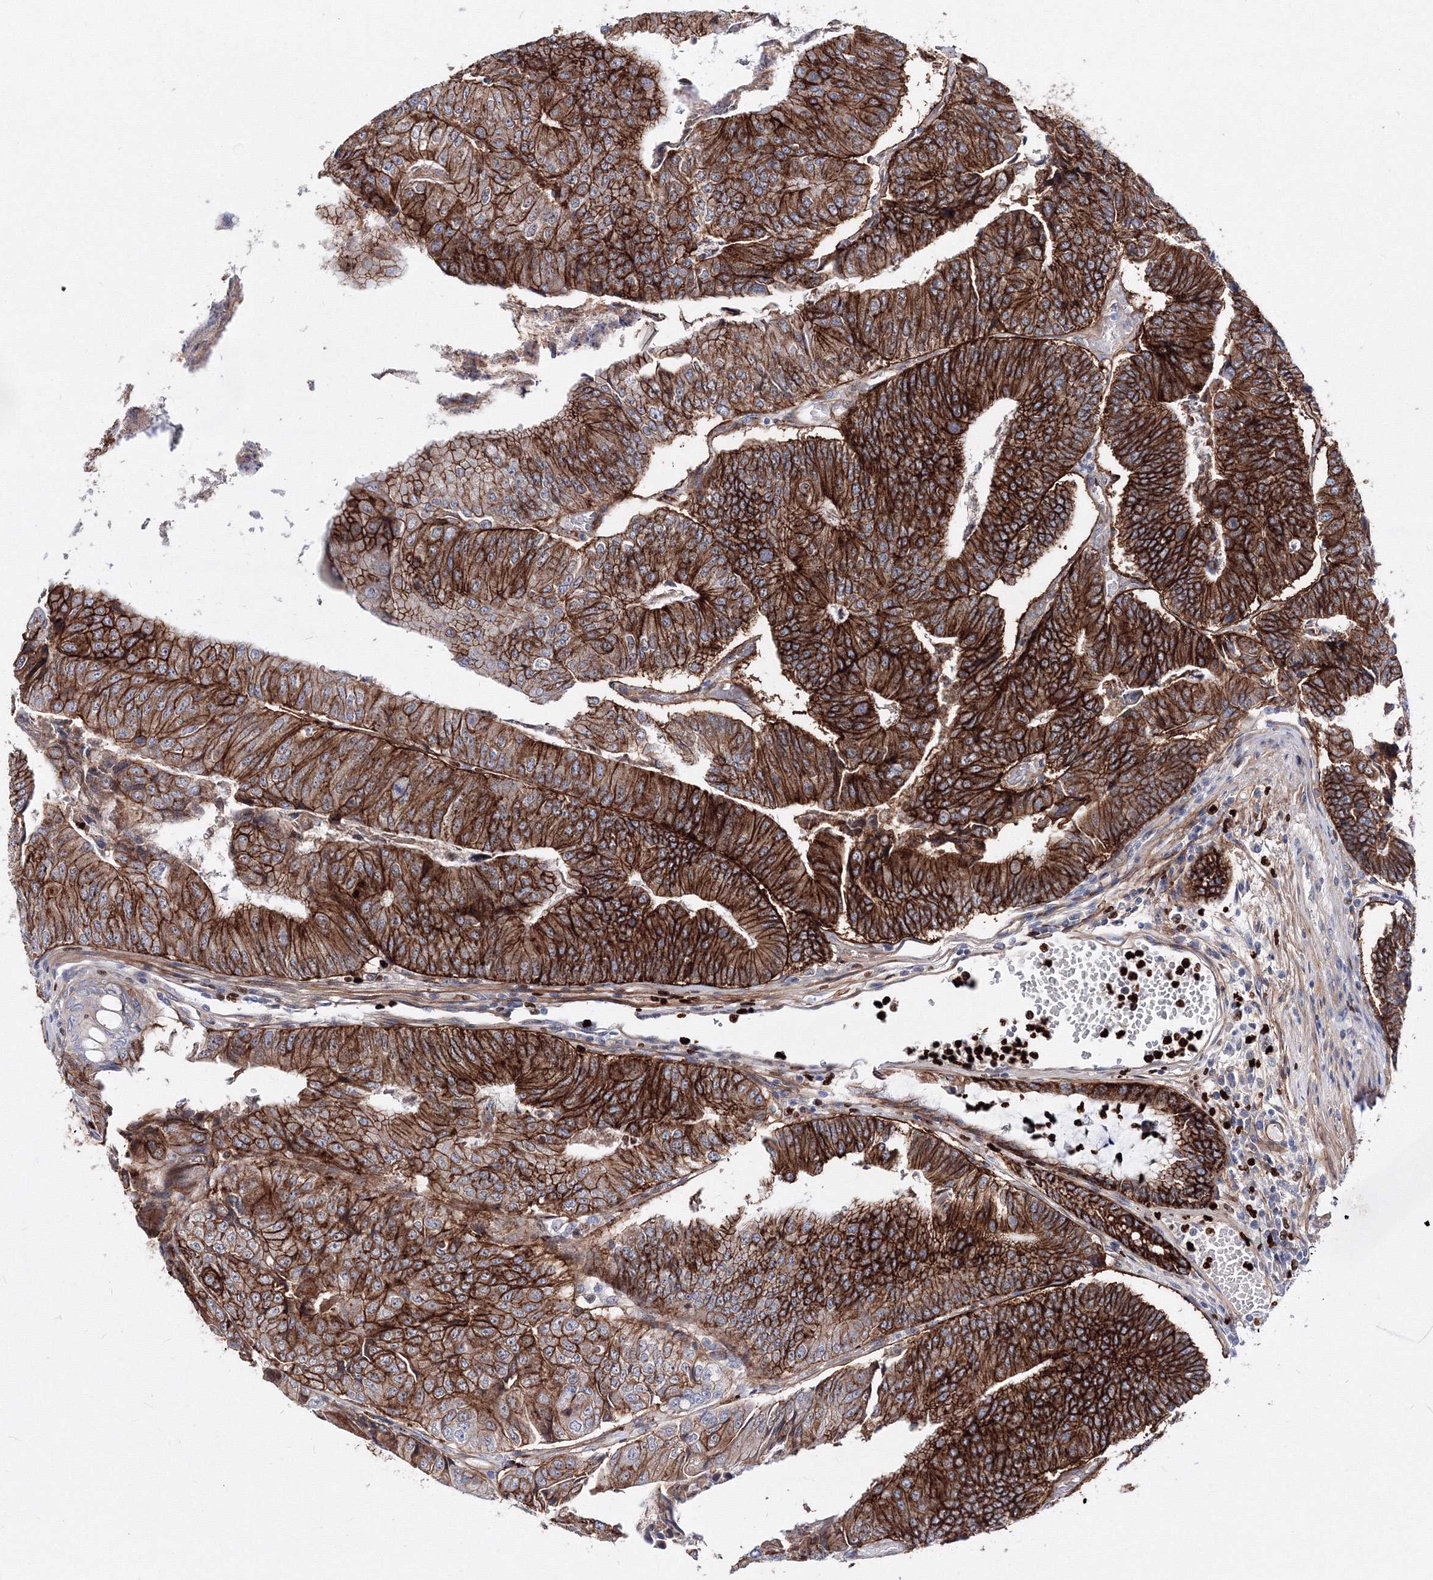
{"staining": {"intensity": "strong", "quantity": ">75%", "location": "cytoplasmic/membranous"}, "tissue": "colorectal cancer", "cell_type": "Tumor cells", "image_type": "cancer", "snomed": [{"axis": "morphology", "description": "Adenocarcinoma, NOS"}, {"axis": "topography", "description": "Colon"}], "caption": "Human colorectal adenocarcinoma stained for a protein (brown) displays strong cytoplasmic/membranous positive positivity in approximately >75% of tumor cells.", "gene": "C11orf52", "patient": {"sex": "female", "age": 67}}